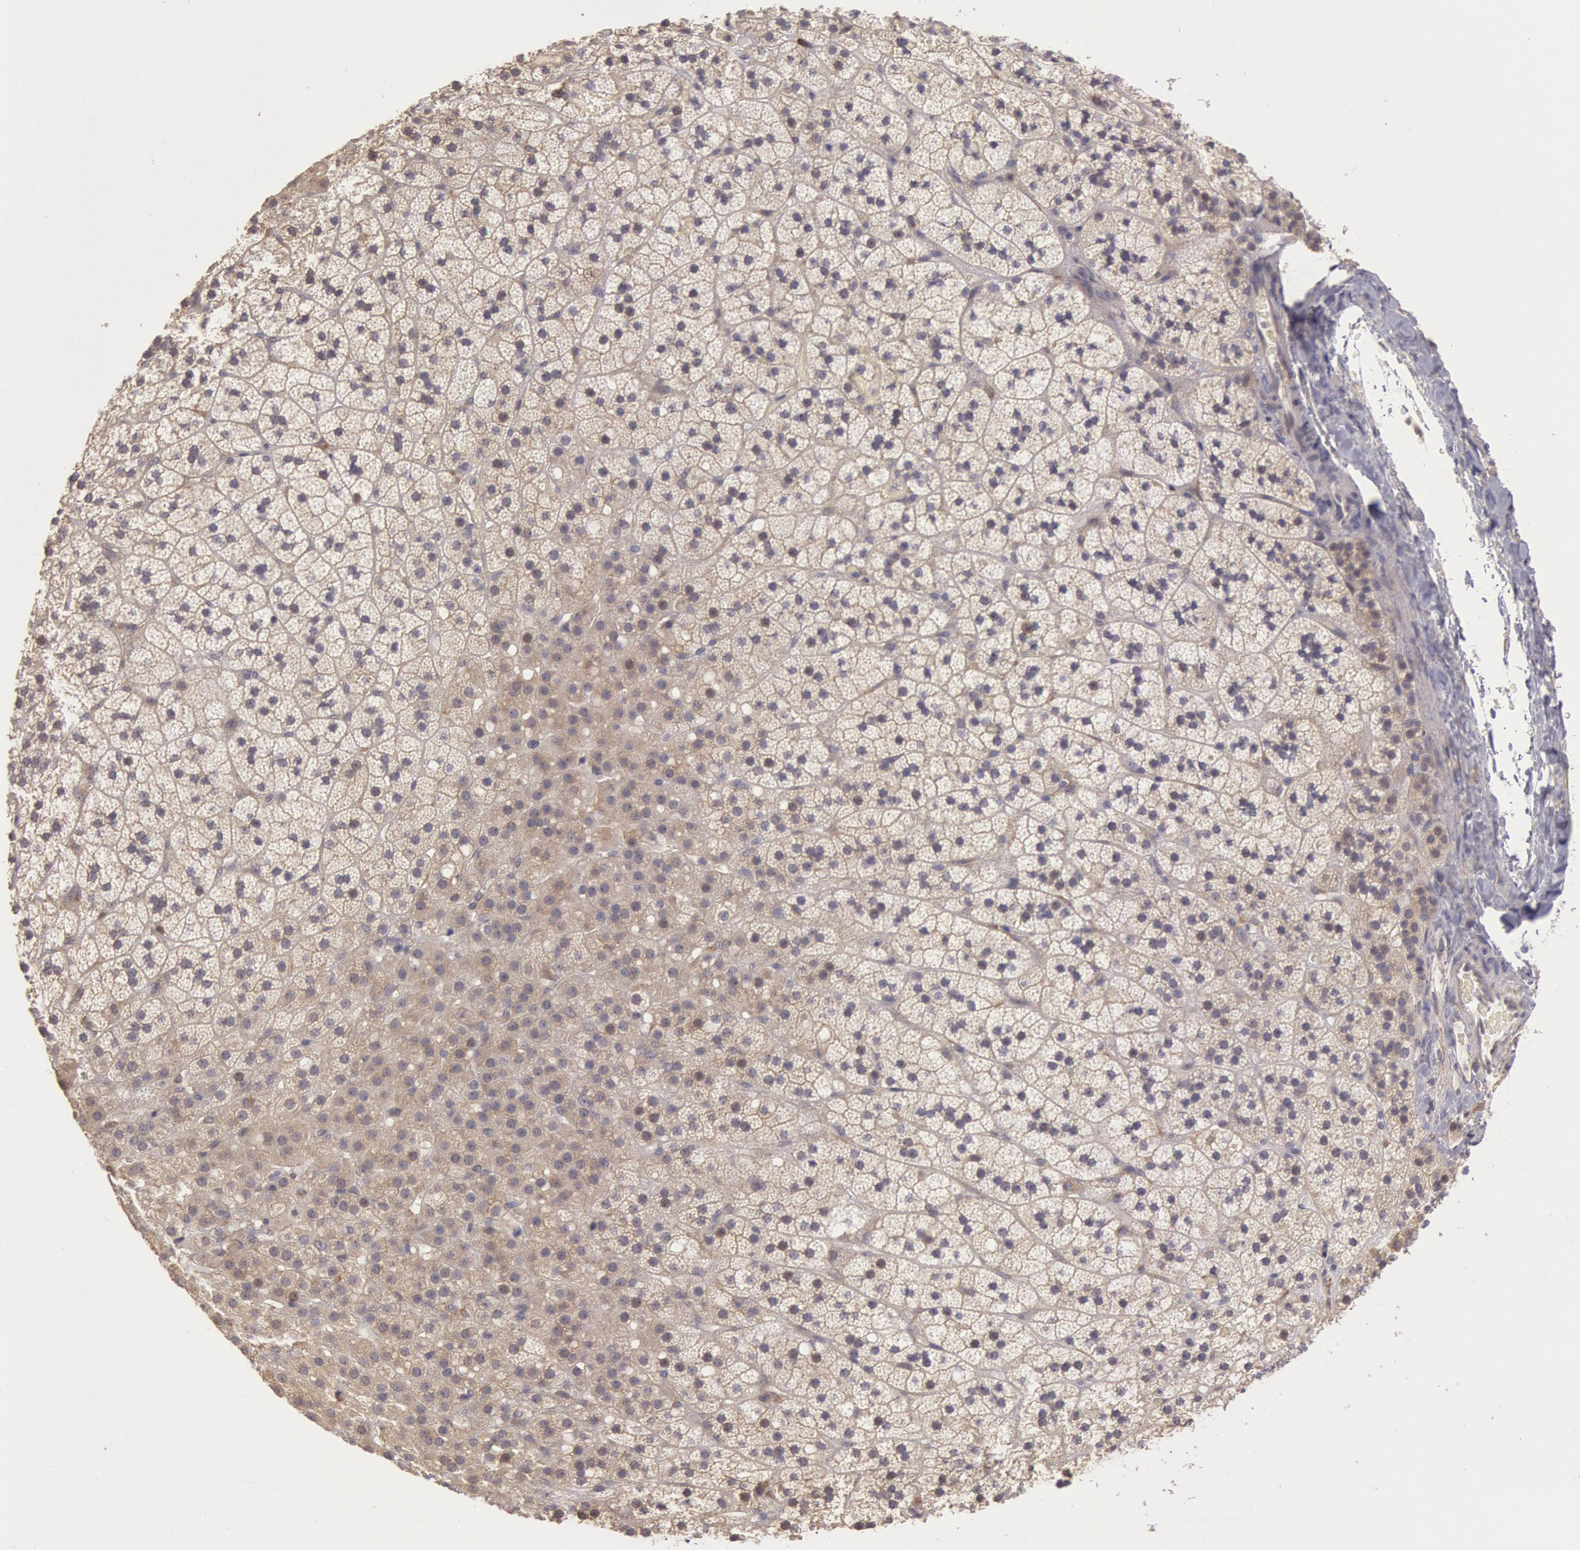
{"staining": {"intensity": "moderate", "quantity": ">75%", "location": "cytoplasmic/membranous"}, "tissue": "adrenal gland", "cell_type": "Glandular cells", "image_type": "normal", "snomed": [{"axis": "morphology", "description": "Normal tissue, NOS"}, {"axis": "topography", "description": "Adrenal gland"}], "caption": "An image showing moderate cytoplasmic/membranous expression in approximately >75% of glandular cells in normal adrenal gland, as visualized by brown immunohistochemical staining.", "gene": "NMT2", "patient": {"sex": "male", "age": 35}}